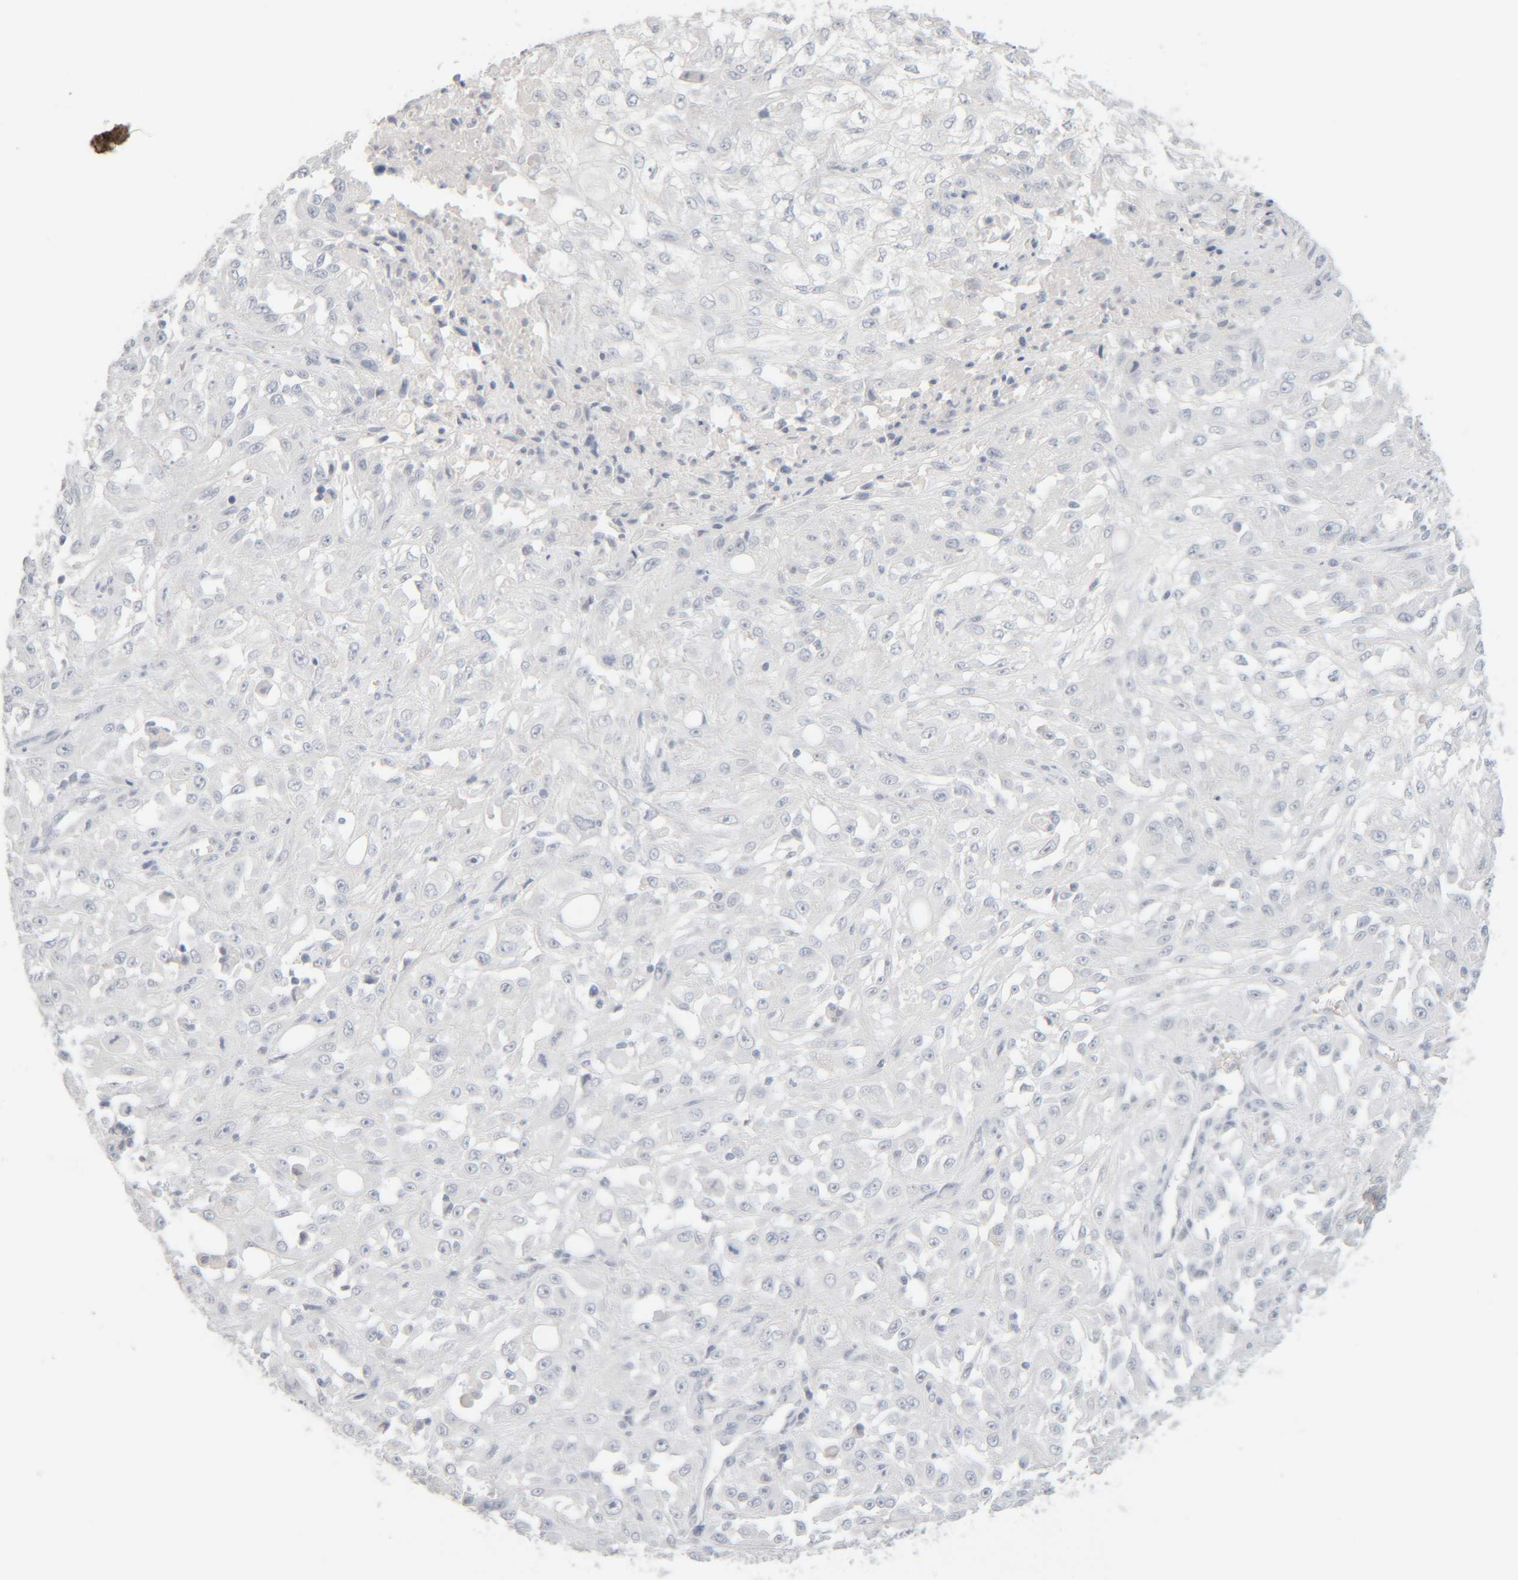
{"staining": {"intensity": "negative", "quantity": "none", "location": "none"}, "tissue": "skin cancer", "cell_type": "Tumor cells", "image_type": "cancer", "snomed": [{"axis": "morphology", "description": "Squamous cell carcinoma, NOS"}, {"axis": "morphology", "description": "Squamous cell carcinoma, metastatic, NOS"}, {"axis": "topography", "description": "Skin"}, {"axis": "topography", "description": "Lymph node"}], "caption": "DAB (3,3'-diaminobenzidine) immunohistochemical staining of skin cancer displays no significant expression in tumor cells.", "gene": "RIDA", "patient": {"sex": "male", "age": 75}}